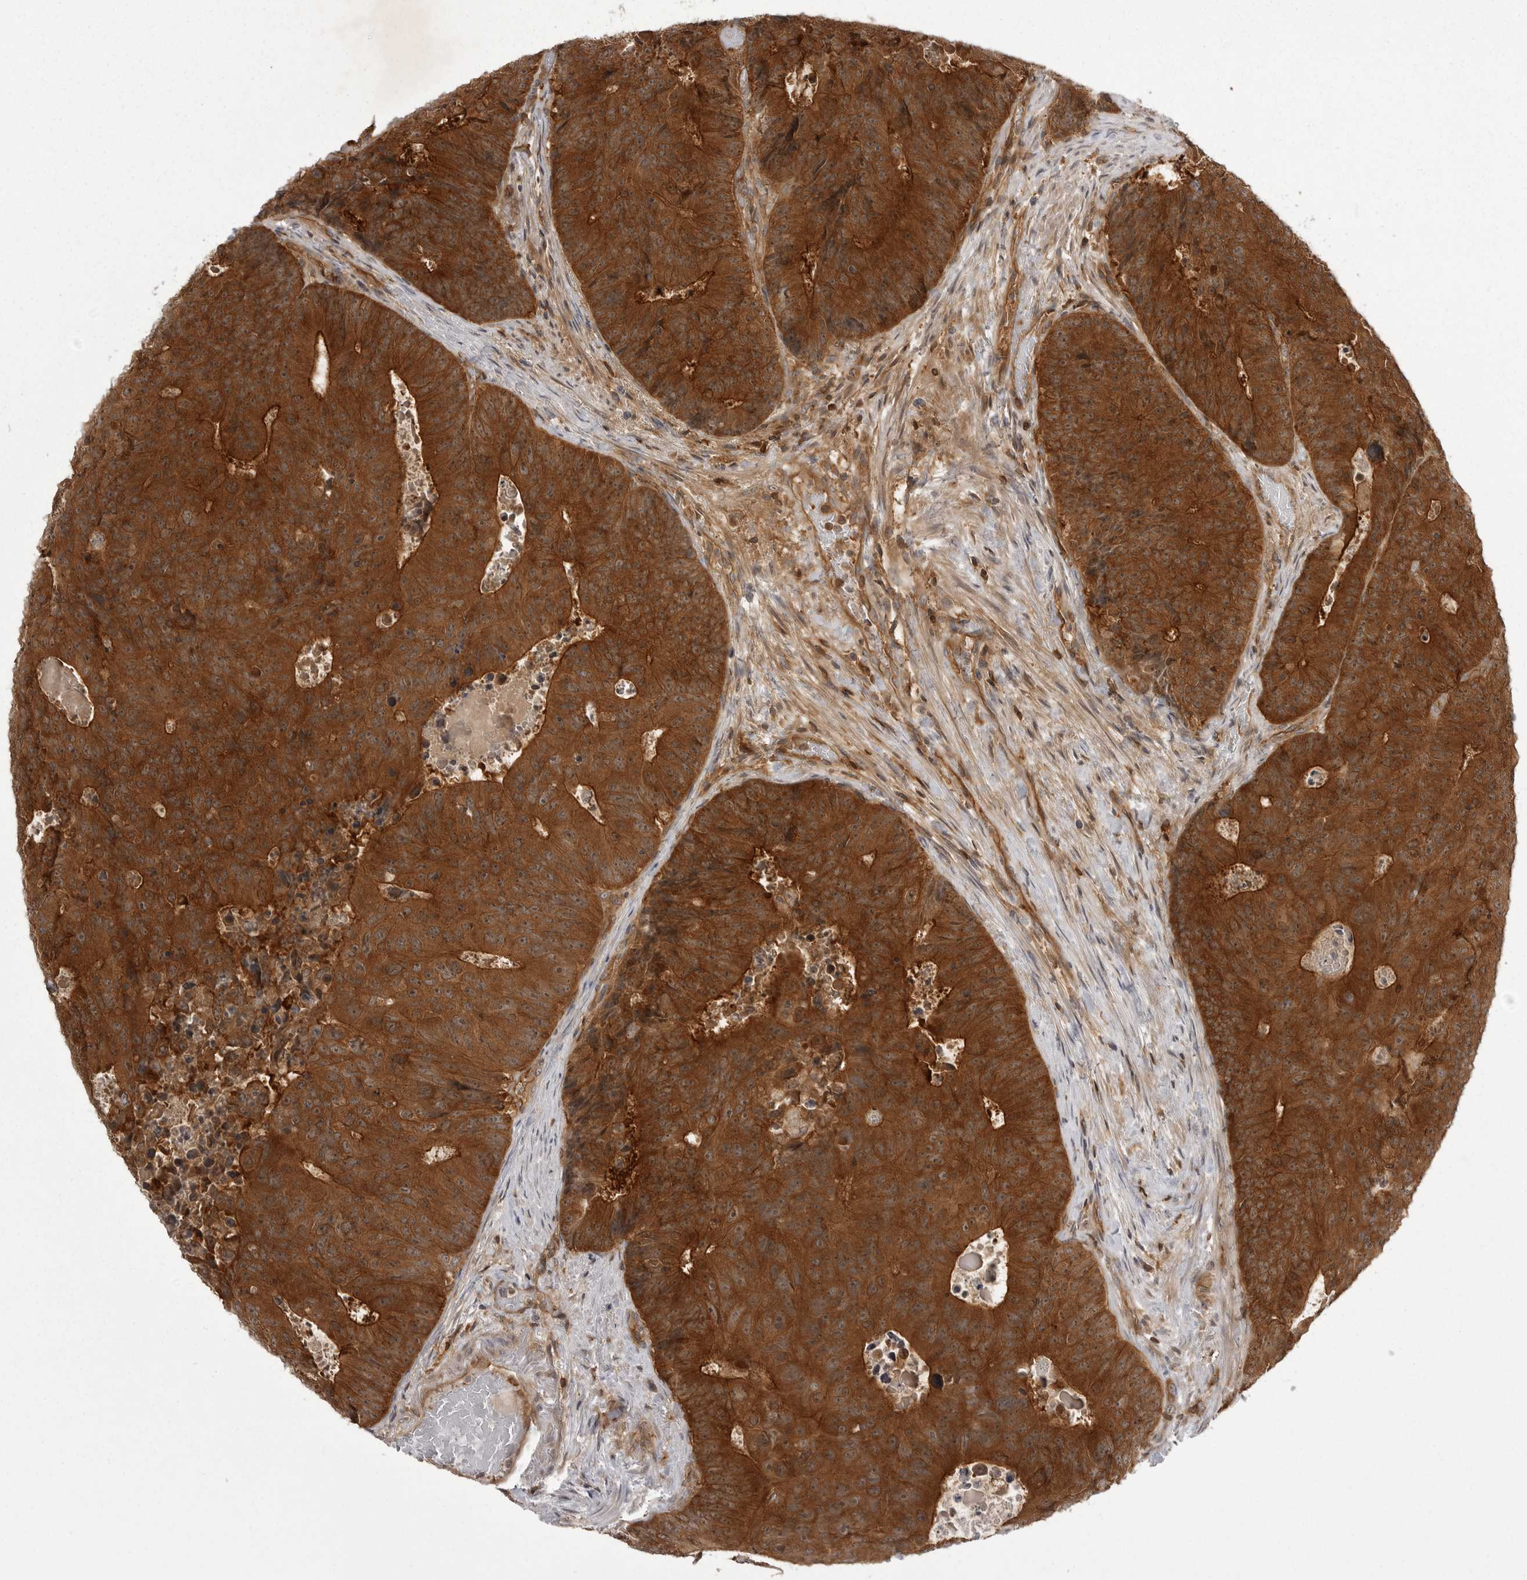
{"staining": {"intensity": "strong", "quantity": ">75%", "location": "cytoplasmic/membranous"}, "tissue": "colorectal cancer", "cell_type": "Tumor cells", "image_type": "cancer", "snomed": [{"axis": "morphology", "description": "Adenocarcinoma, NOS"}, {"axis": "topography", "description": "Colon"}], "caption": "Colorectal cancer (adenocarcinoma) stained for a protein demonstrates strong cytoplasmic/membranous positivity in tumor cells.", "gene": "STK24", "patient": {"sex": "male", "age": 87}}